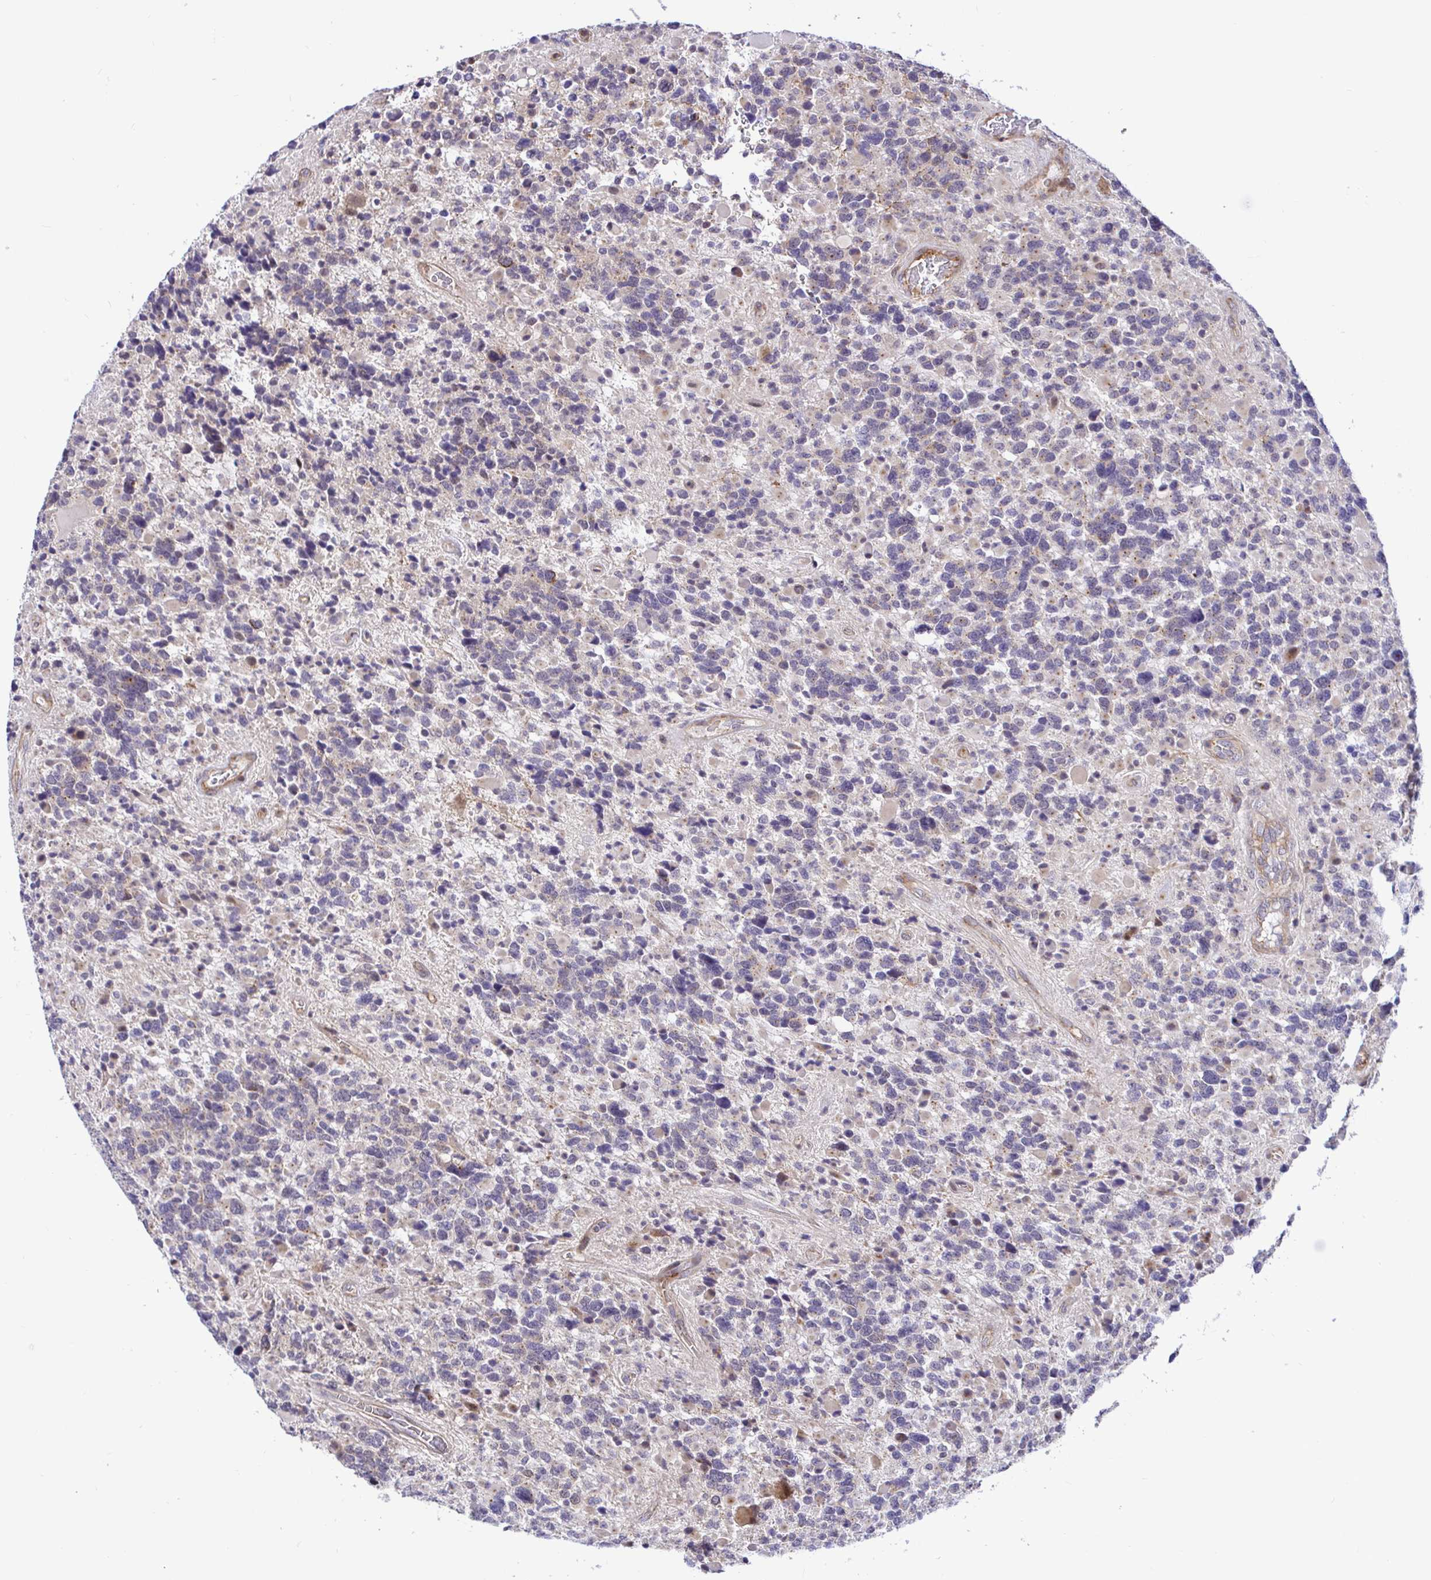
{"staining": {"intensity": "negative", "quantity": "none", "location": "none"}, "tissue": "glioma", "cell_type": "Tumor cells", "image_type": "cancer", "snomed": [{"axis": "morphology", "description": "Glioma, malignant, High grade"}, {"axis": "topography", "description": "Brain"}], "caption": "An image of human glioma is negative for staining in tumor cells.", "gene": "TRIM55", "patient": {"sex": "female", "age": 40}}